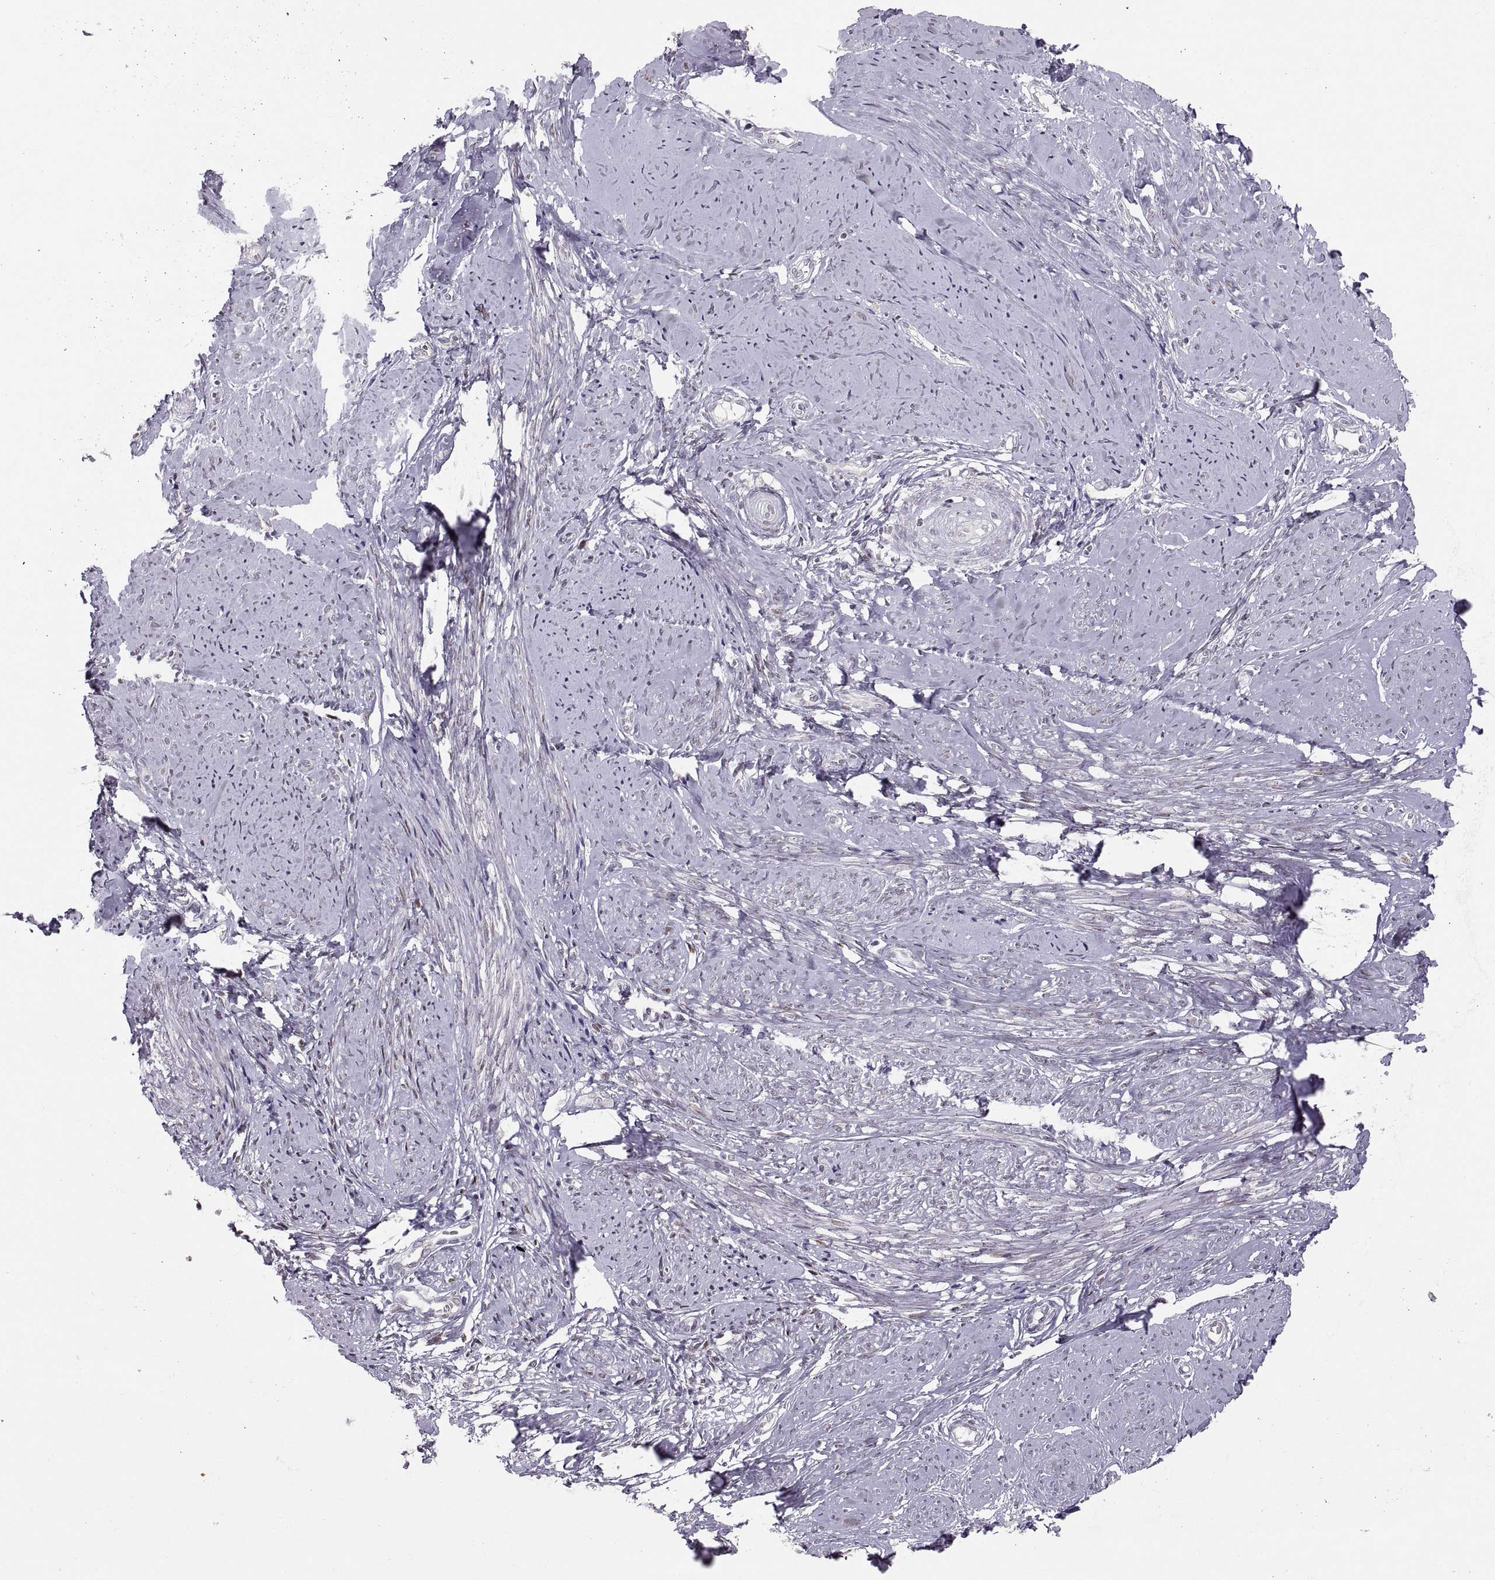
{"staining": {"intensity": "weak", "quantity": "<25%", "location": "nuclear"}, "tissue": "smooth muscle", "cell_type": "Smooth muscle cells", "image_type": "normal", "snomed": [{"axis": "morphology", "description": "Normal tissue, NOS"}, {"axis": "topography", "description": "Smooth muscle"}], "caption": "There is no significant expression in smooth muscle cells of smooth muscle. (Stains: DAB IHC with hematoxylin counter stain, Microscopy: brightfield microscopy at high magnification).", "gene": "SNAI1", "patient": {"sex": "female", "age": 48}}